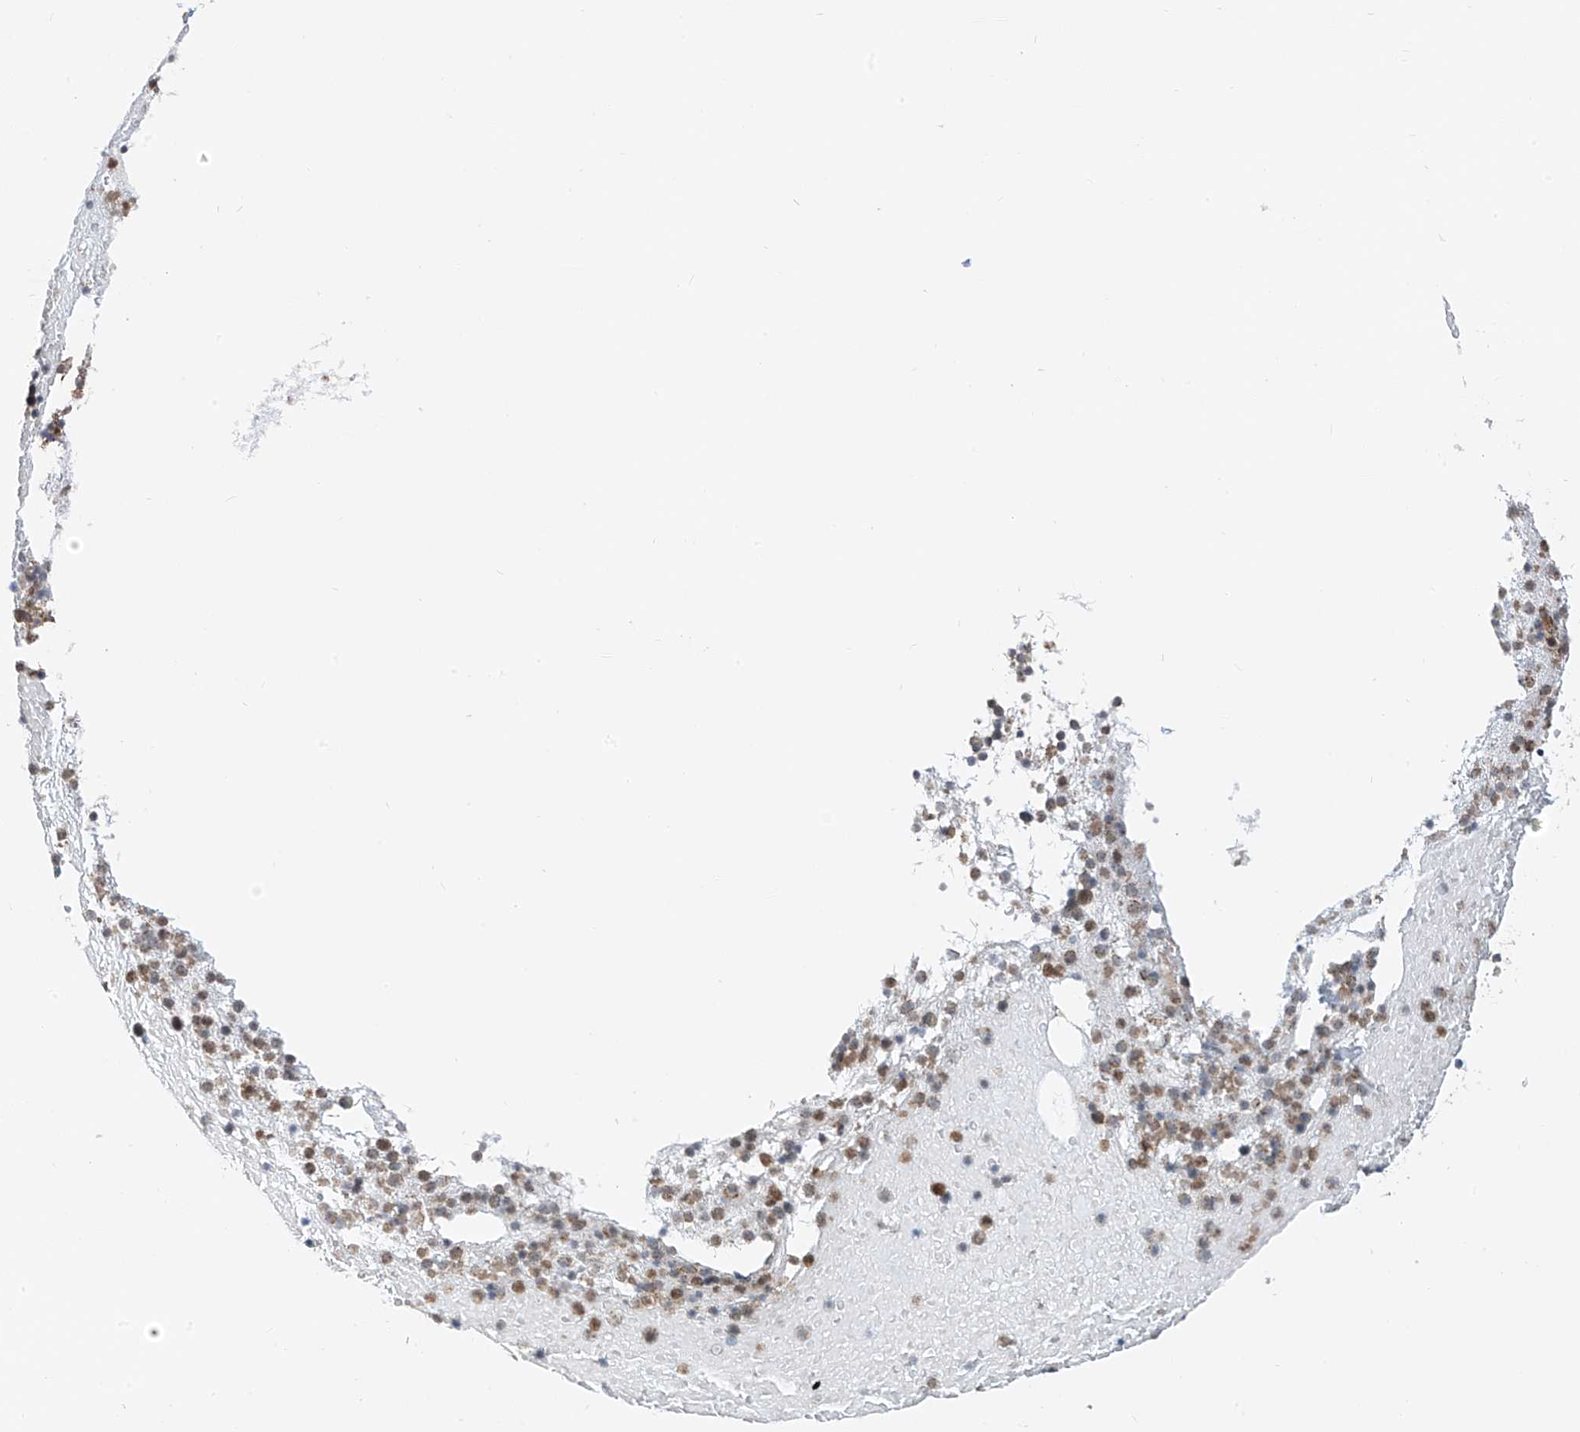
{"staining": {"intensity": "moderate", "quantity": "25%-75%", "location": "cytoplasmic/membranous"}, "tissue": "bone marrow", "cell_type": "Hematopoietic cells", "image_type": "normal", "snomed": [{"axis": "morphology", "description": "Normal tissue, NOS"}, {"axis": "topography", "description": "Bone marrow"}], "caption": "Immunohistochemistry micrograph of unremarkable bone marrow: bone marrow stained using immunohistochemistry (IHC) reveals medium levels of moderate protein expression localized specifically in the cytoplasmic/membranous of hematopoietic cells, appearing as a cytoplasmic/membranous brown color.", "gene": "PDE11A", "patient": {"sex": "male", "age": 47}}